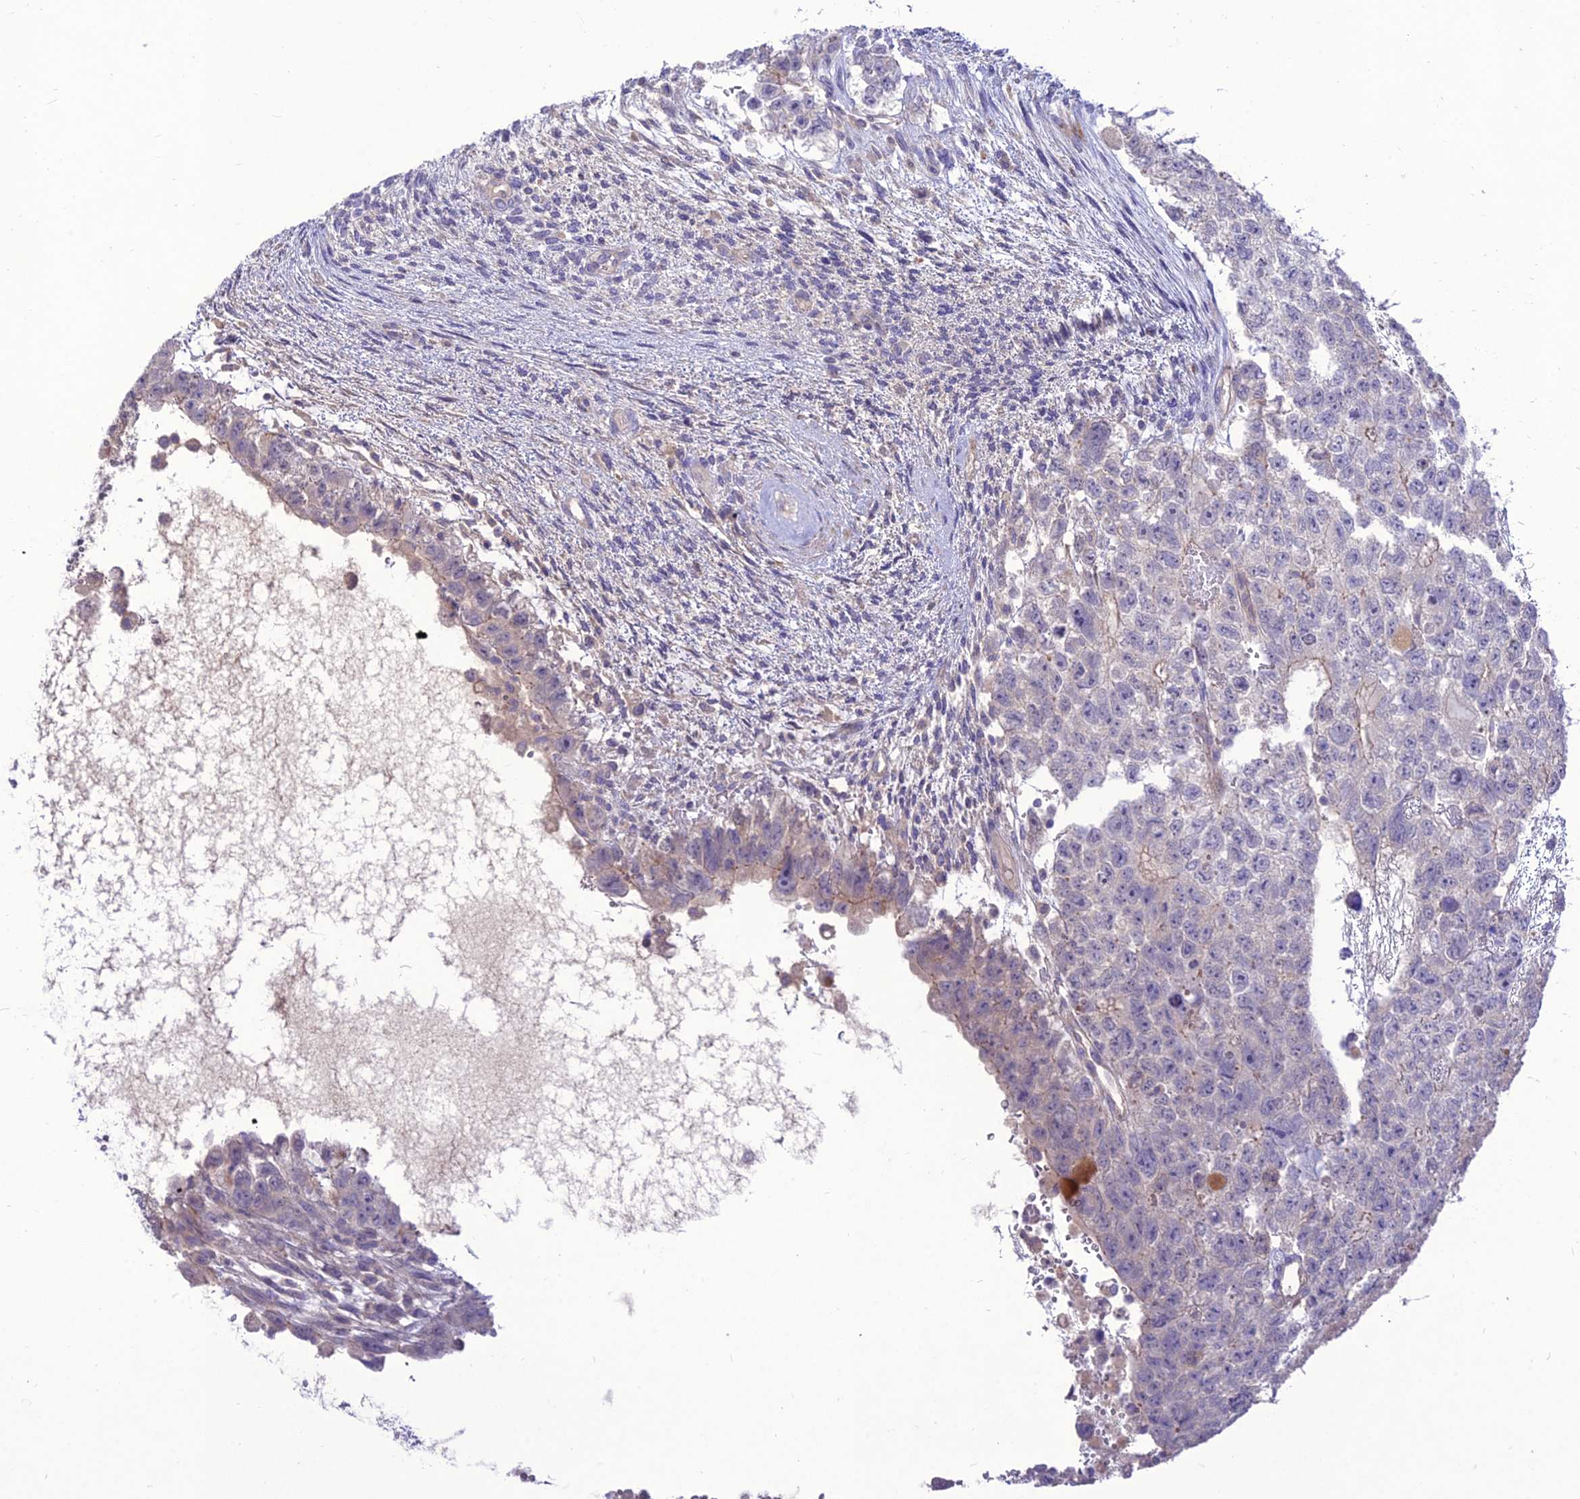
{"staining": {"intensity": "negative", "quantity": "none", "location": "none"}, "tissue": "testis cancer", "cell_type": "Tumor cells", "image_type": "cancer", "snomed": [{"axis": "morphology", "description": "Carcinoma, Embryonal, NOS"}, {"axis": "topography", "description": "Testis"}], "caption": "This photomicrograph is of testis cancer (embryonal carcinoma) stained with immunohistochemistry (IHC) to label a protein in brown with the nuclei are counter-stained blue. There is no expression in tumor cells.", "gene": "TEKT3", "patient": {"sex": "male", "age": 26}}